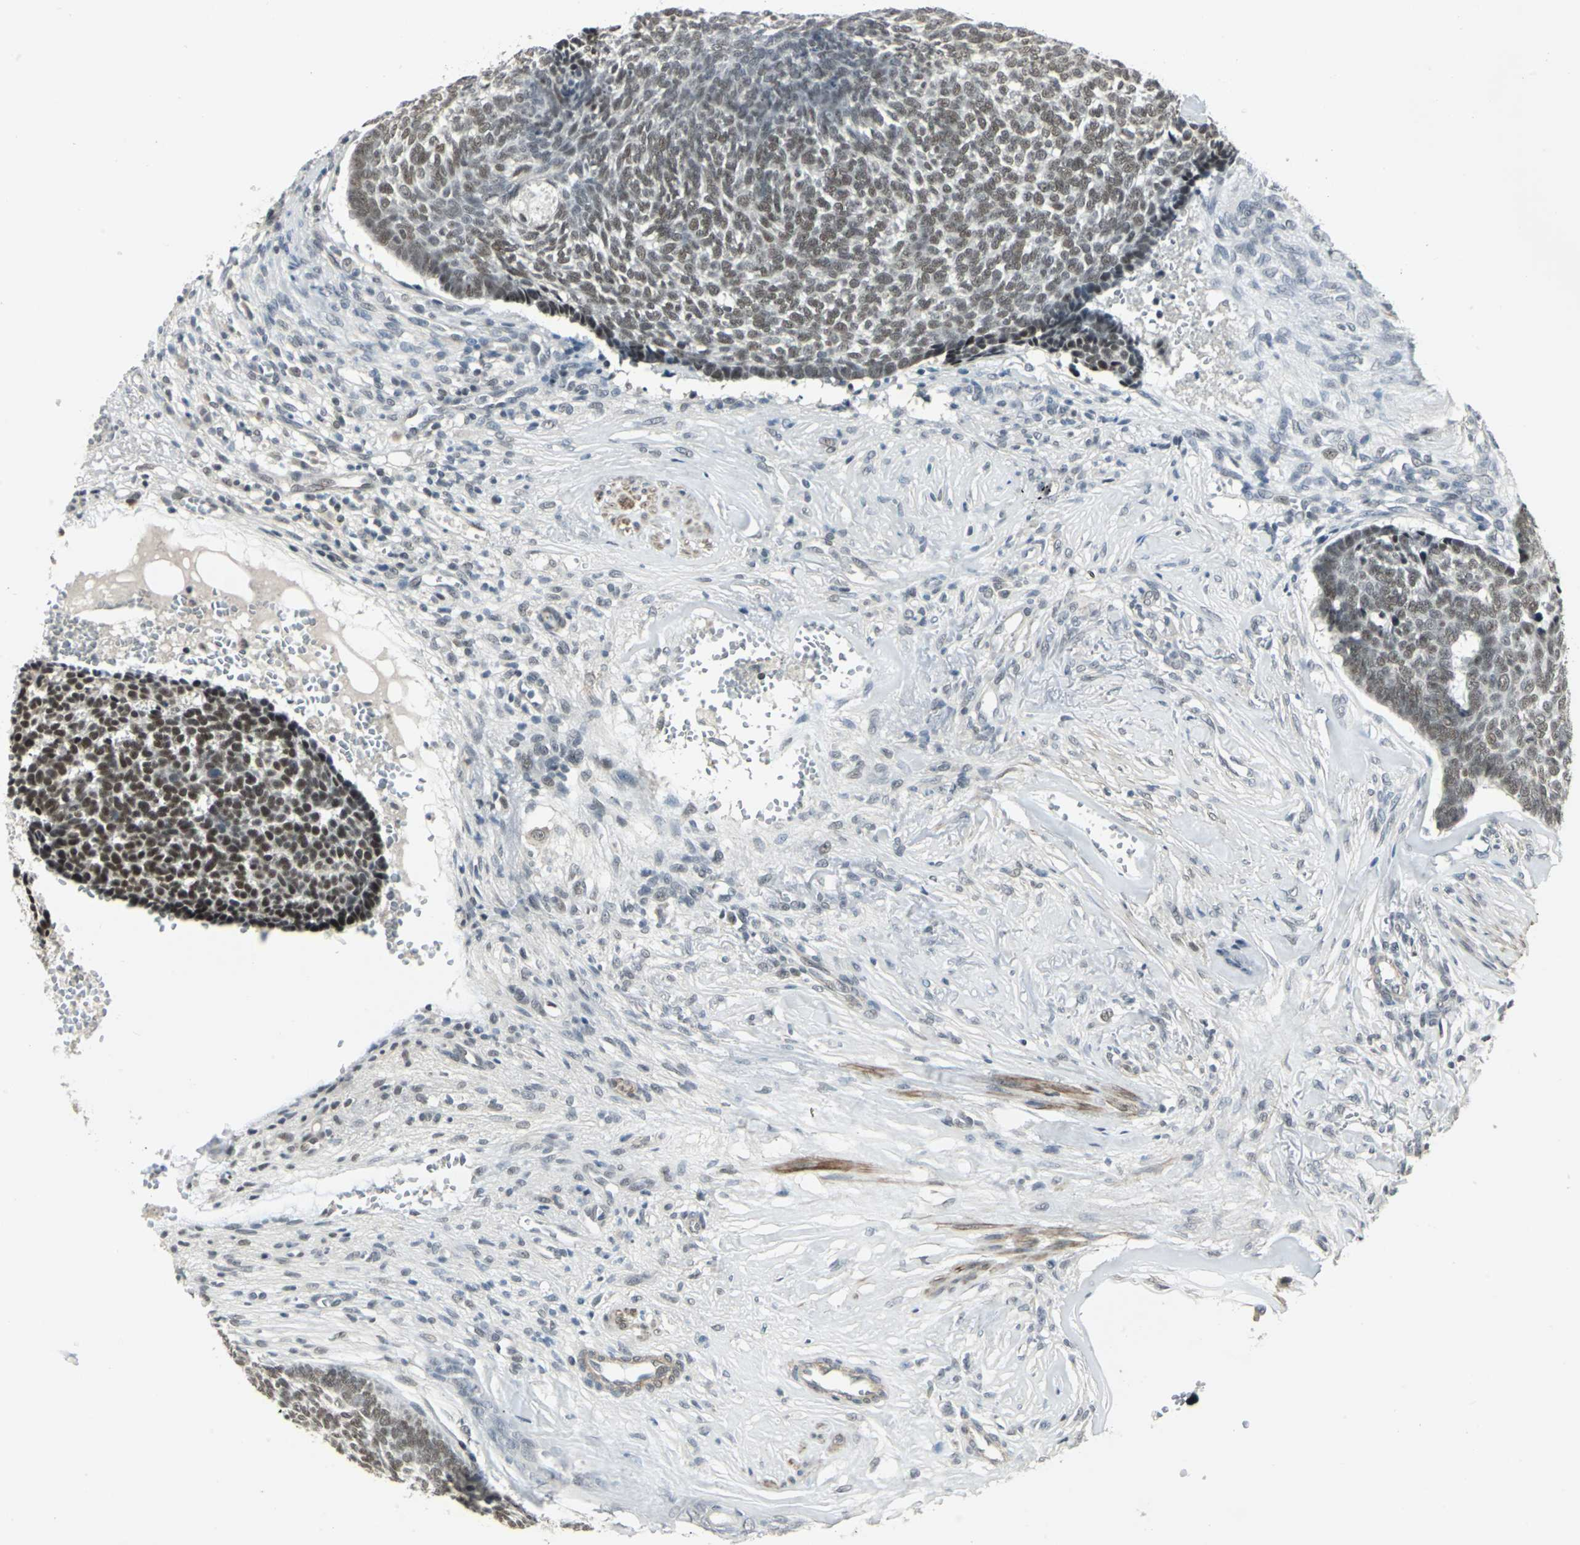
{"staining": {"intensity": "moderate", "quantity": "25%-75%", "location": "nuclear"}, "tissue": "skin cancer", "cell_type": "Tumor cells", "image_type": "cancer", "snomed": [{"axis": "morphology", "description": "Basal cell carcinoma"}, {"axis": "topography", "description": "Skin"}], "caption": "IHC image of basal cell carcinoma (skin) stained for a protein (brown), which reveals medium levels of moderate nuclear staining in approximately 25%-75% of tumor cells.", "gene": "MTA1", "patient": {"sex": "male", "age": 84}}